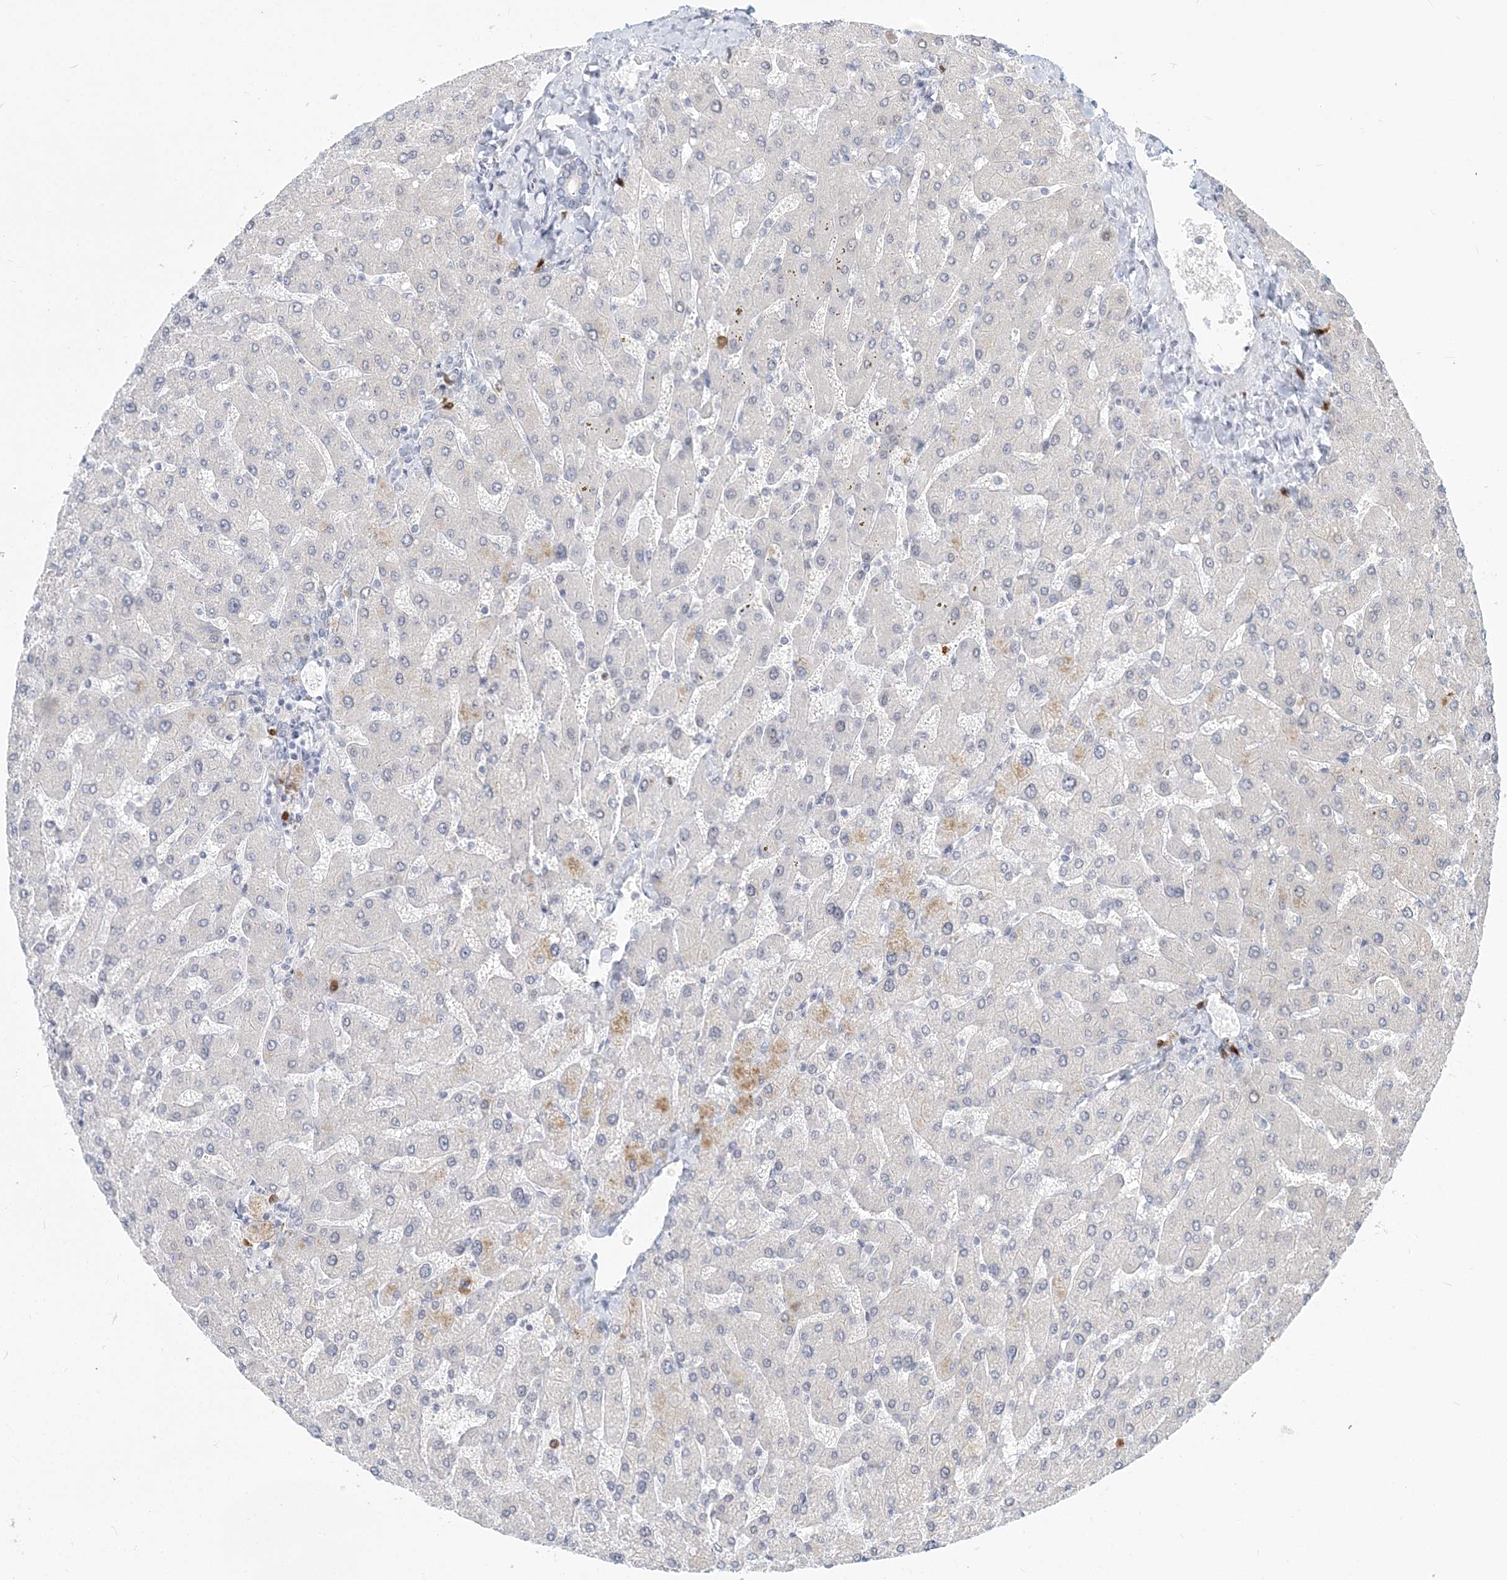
{"staining": {"intensity": "negative", "quantity": "none", "location": "none"}, "tissue": "liver", "cell_type": "Cholangiocytes", "image_type": "normal", "snomed": [{"axis": "morphology", "description": "Normal tissue, NOS"}, {"axis": "topography", "description": "Liver"}], "caption": "Liver stained for a protein using IHC exhibits no positivity cholangiocytes.", "gene": "GMPPA", "patient": {"sex": "male", "age": 55}}